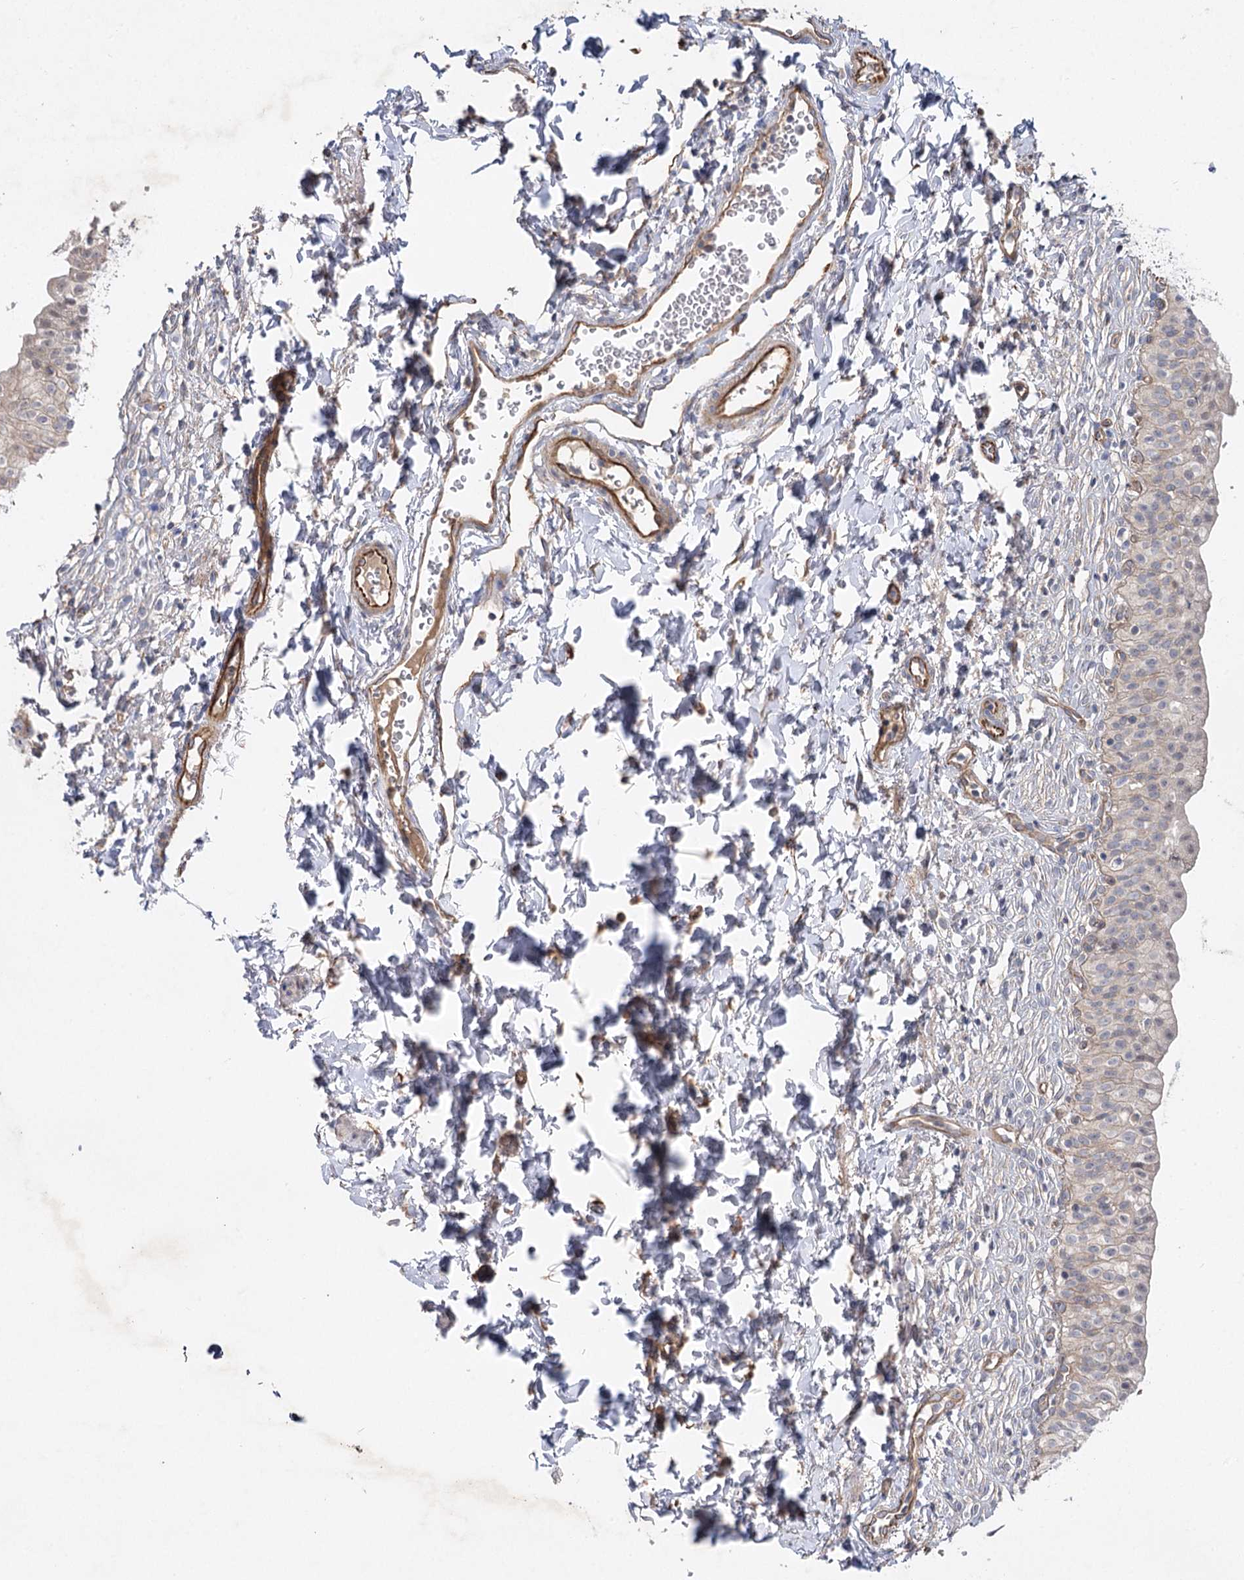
{"staining": {"intensity": "weak", "quantity": "<25%", "location": "cytoplasmic/membranous"}, "tissue": "urinary bladder", "cell_type": "Urothelial cells", "image_type": "normal", "snomed": [{"axis": "morphology", "description": "Normal tissue, NOS"}, {"axis": "topography", "description": "Urinary bladder"}], "caption": "Immunohistochemistry image of normal urinary bladder: human urinary bladder stained with DAB shows no significant protein expression in urothelial cells.", "gene": "KIAA0825", "patient": {"sex": "male", "age": 55}}